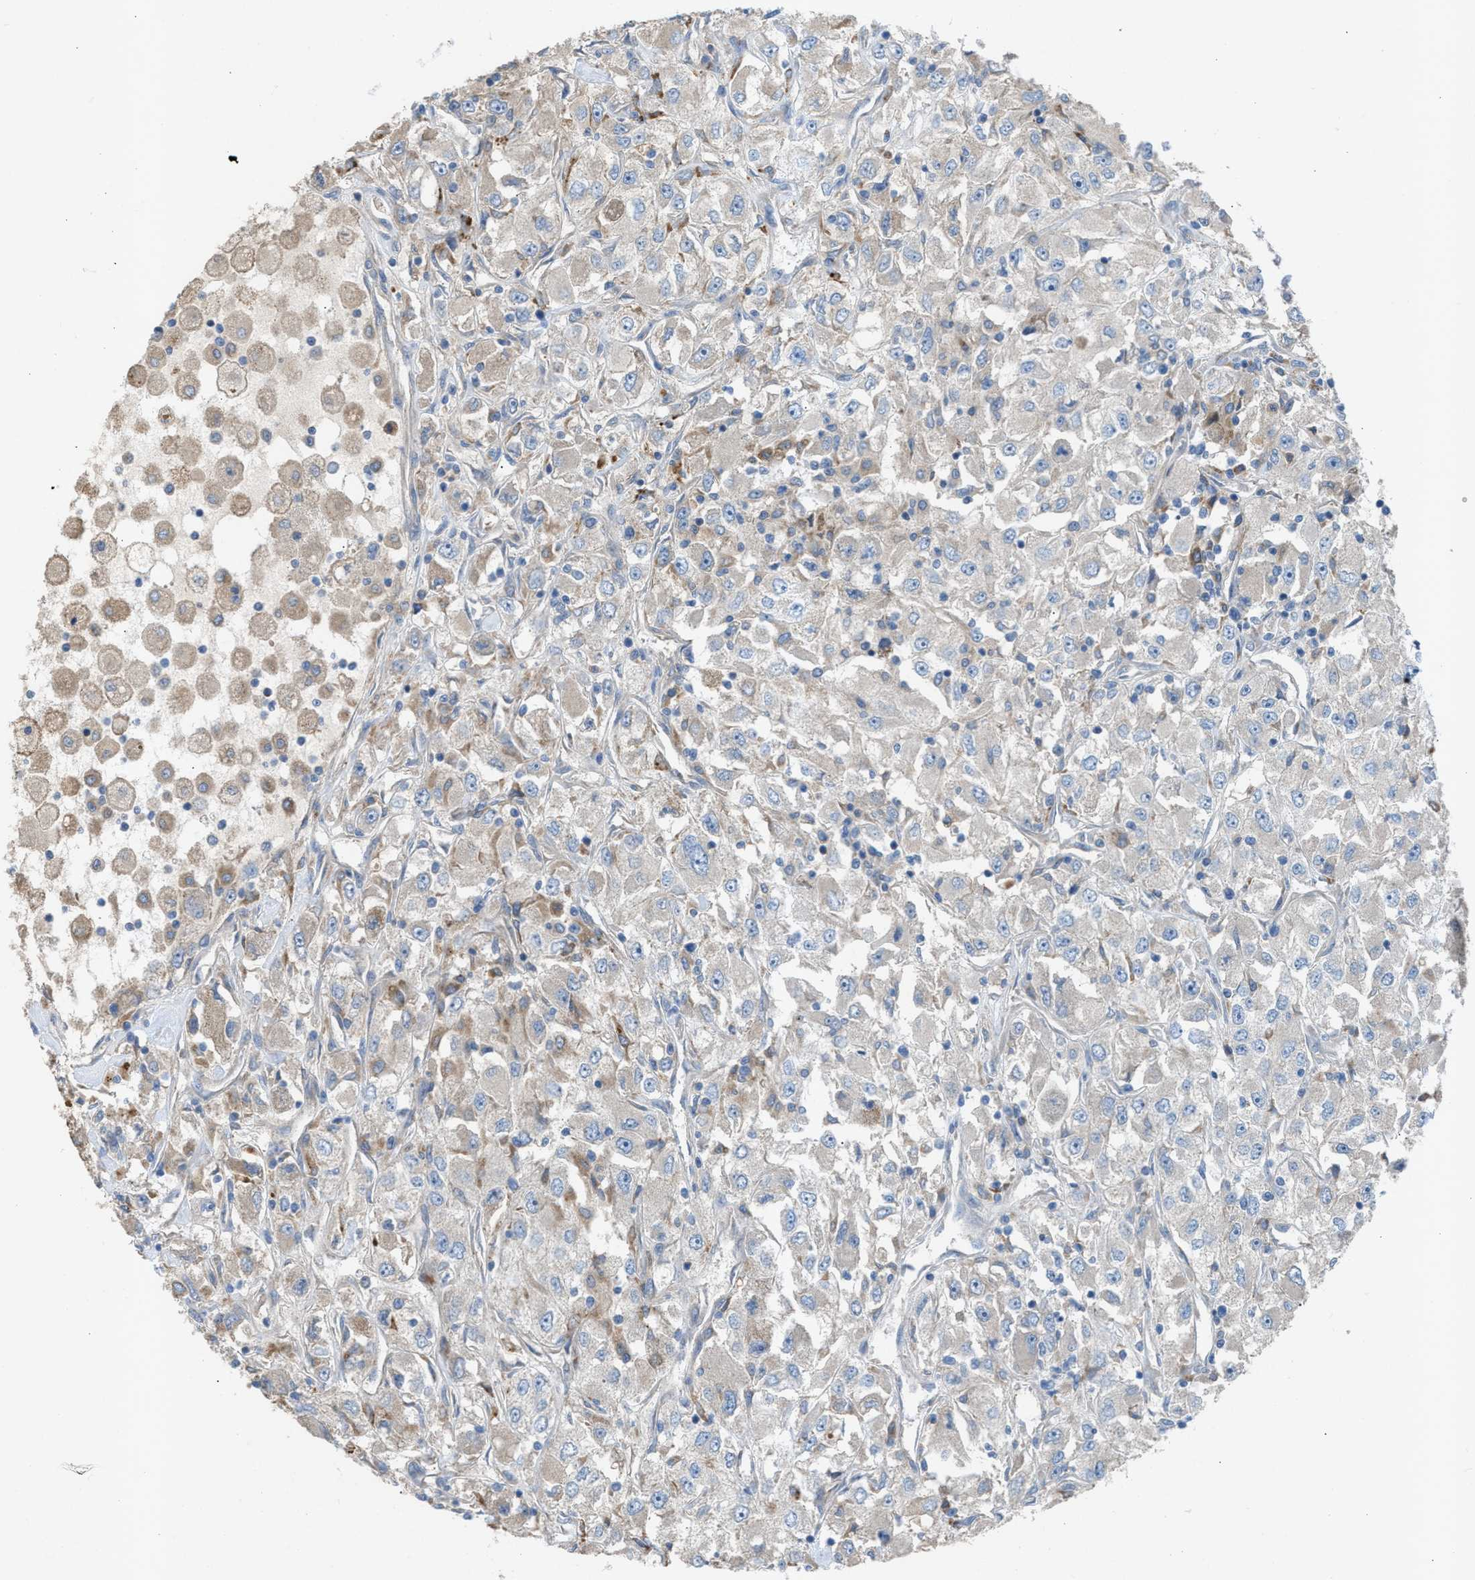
{"staining": {"intensity": "negative", "quantity": "none", "location": "none"}, "tissue": "renal cancer", "cell_type": "Tumor cells", "image_type": "cancer", "snomed": [{"axis": "morphology", "description": "Adenocarcinoma, NOS"}, {"axis": "topography", "description": "Kidney"}], "caption": "There is no significant expression in tumor cells of renal cancer.", "gene": "AOAH", "patient": {"sex": "female", "age": 52}}